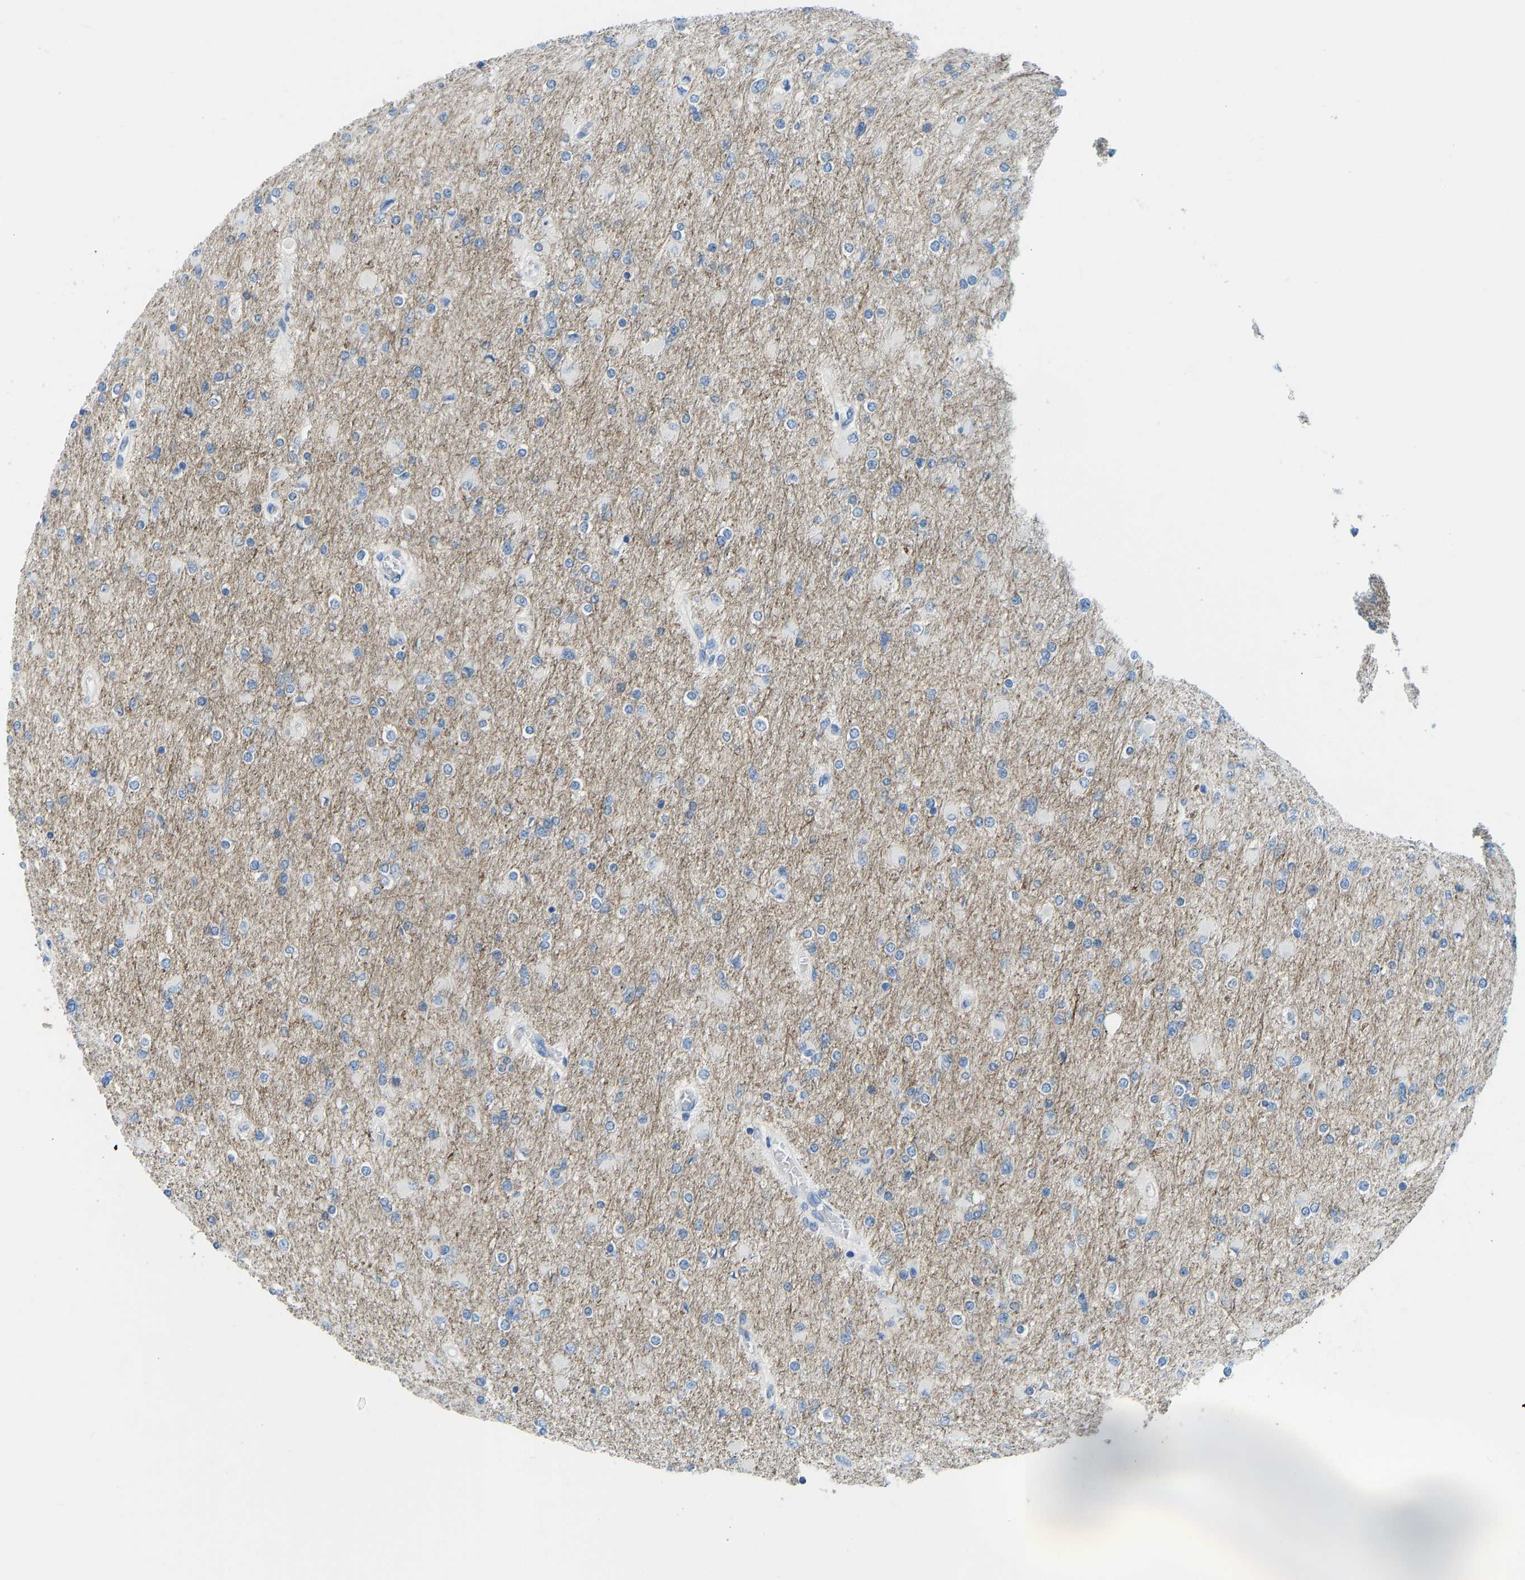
{"staining": {"intensity": "negative", "quantity": "none", "location": "none"}, "tissue": "glioma", "cell_type": "Tumor cells", "image_type": "cancer", "snomed": [{"axis": "morphology", "description": "Glioma, malignant, High grade"}, {"axis": "topography", "description": "Cerebral cortex"}], "caption": "Malignant glioma (high-grade) was stained to show a protein in brown. There is no significant expression in tumor cells. (IHC, brightfield microscopy, high magnification).", "gene": "ATP1A1", "patient": {"sex": "female", "age": 36}}